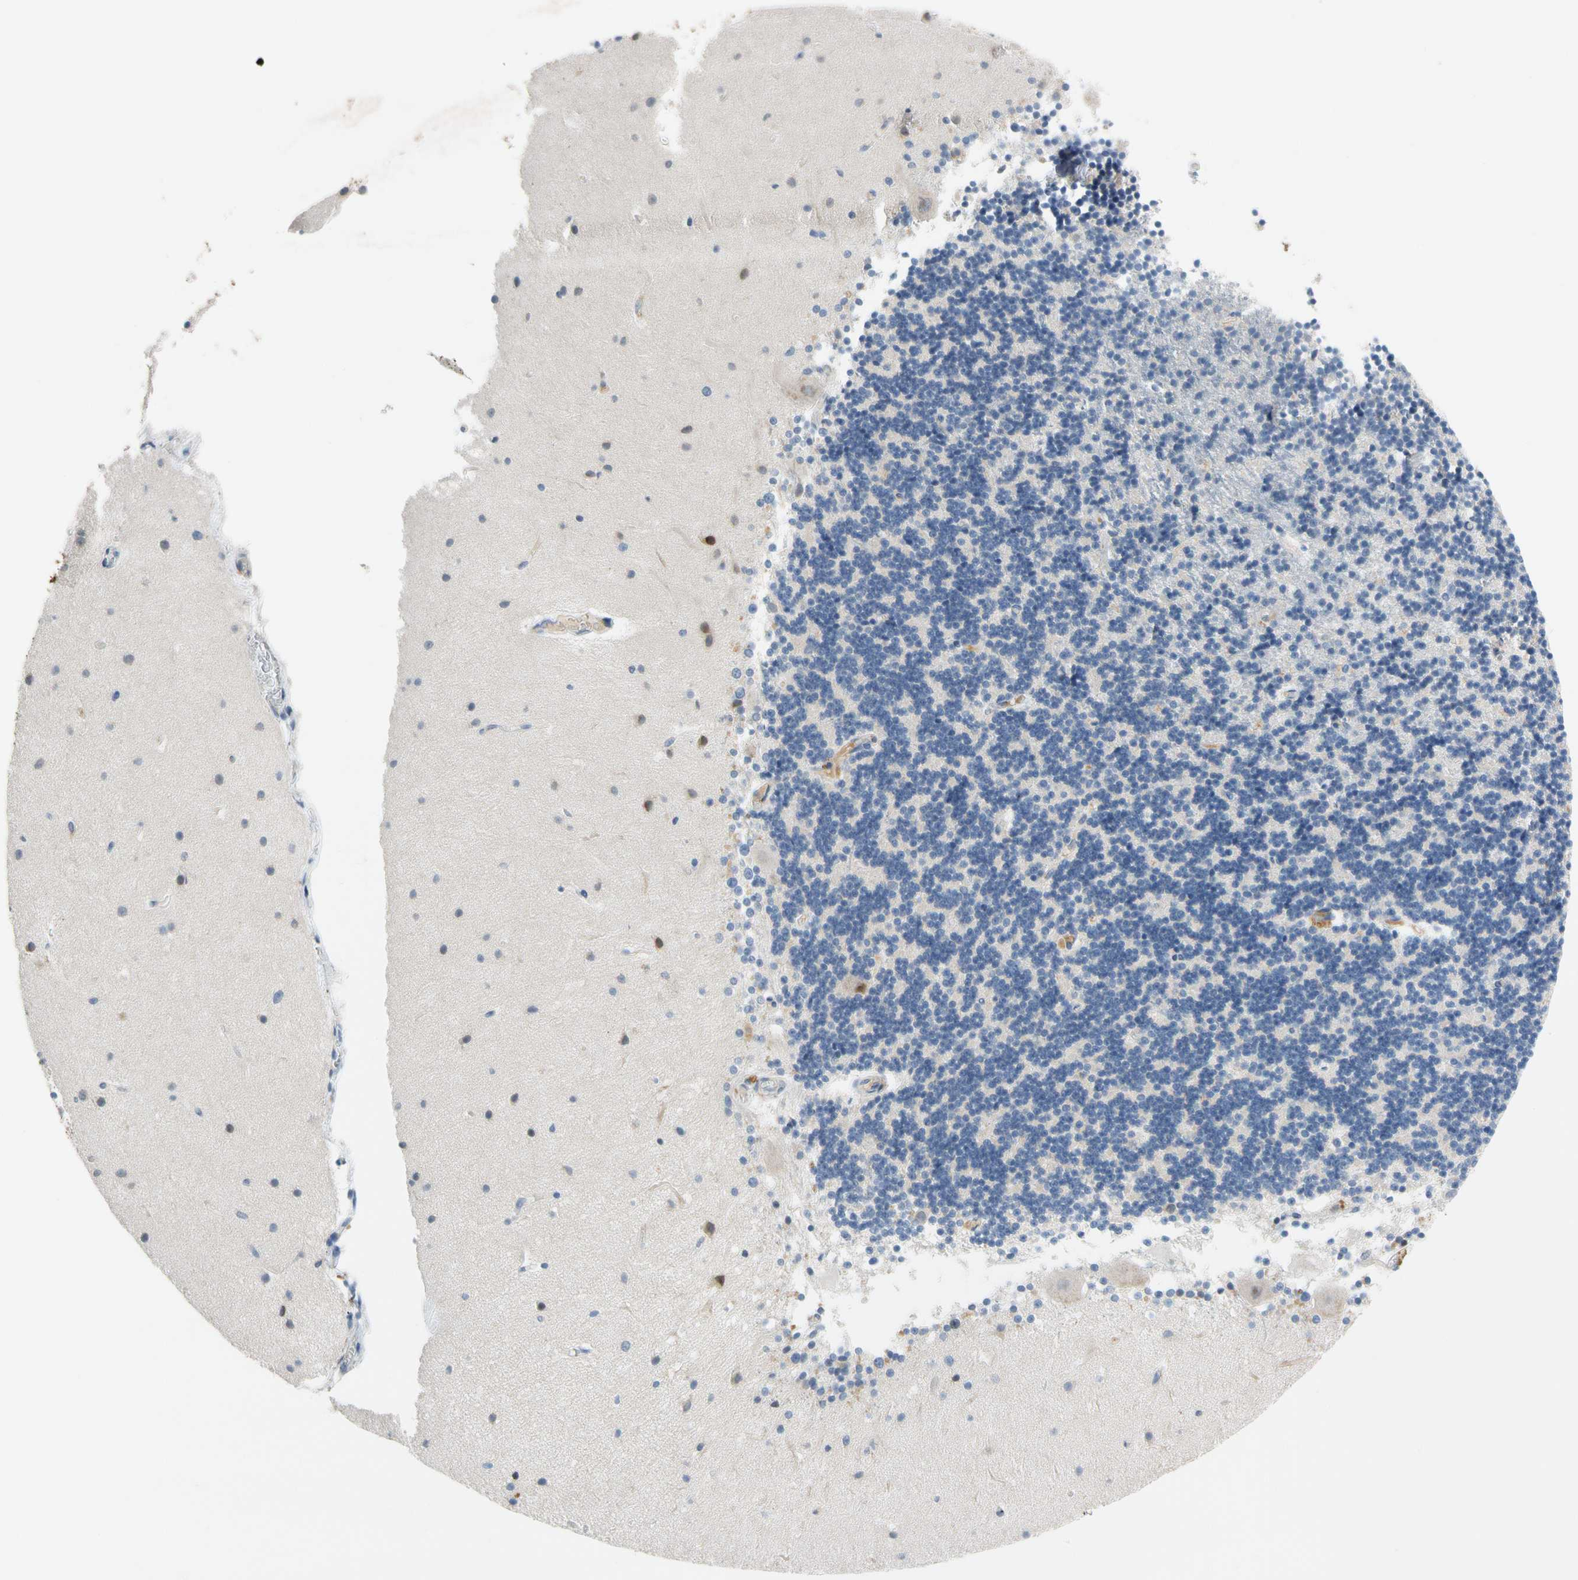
{"staining": {"intensity": "negative", "quantity": "none", "location": "none"}, "tissue": "cerebellum", "cell_type": "Cells in granular layer", "image_type": "normal", "snomed": [{"axis": "morphology", "description": "Normal tissue, NOS"}, {"axis": "topography", "description": "Cerebellum"}], "caption": "This image is of normal cerebellum stained with IHC to label a protein in brown with the nuclei are counter-stained blue. There is no expression in cells in granular layer. (Stains: DAB (3,3'-diaminobenzidine) immunohistochemistry (IHC) with hematoxylin counter stain, Microscopy: brightfield microscopy at high magnification).", "gene": "SP140", "patient": {"sex": "female", "age": 54}}